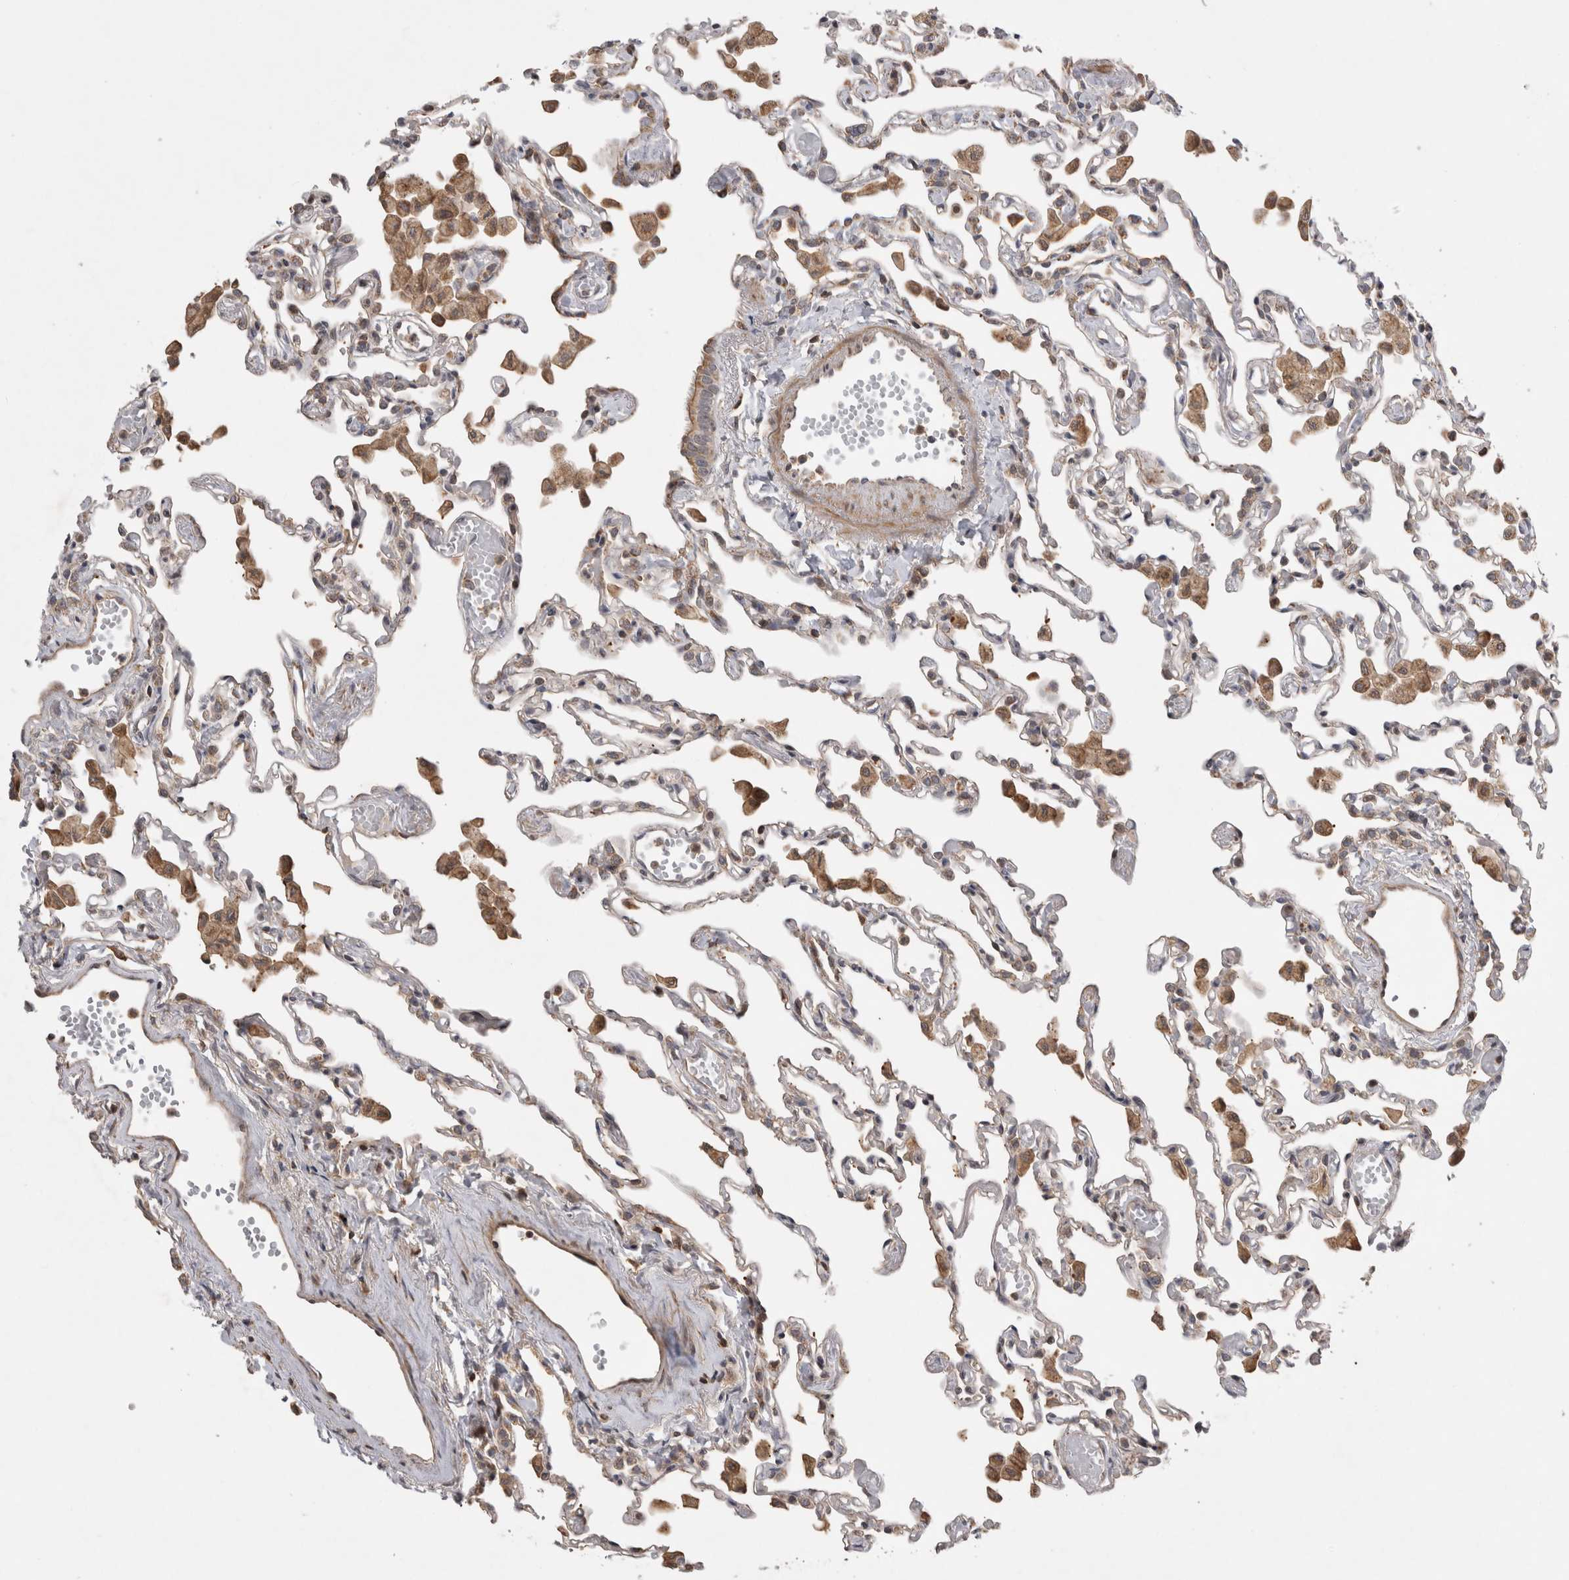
{"staining": {"intensity": "weak", "quantity": "<25%", "location": "cytoplasmic/membranous"}, "tissue": "lung", "cell_type": "Alveolar cells", "image_type": "normal", "snomed": [{"axis": "morphology", "description": "Normal tissue, NOS"}, {"axis": "topography", "description": "Bronchus"}, {"axis": "topography", "description": "Lung"}], "caption": "This is an immunohistochemistry (IHC) micrograph of normal human lung. There is no positivity in alveolar cells.", "gene": "KCNIP1", "patient": {"sex": "female", "age": 49}}